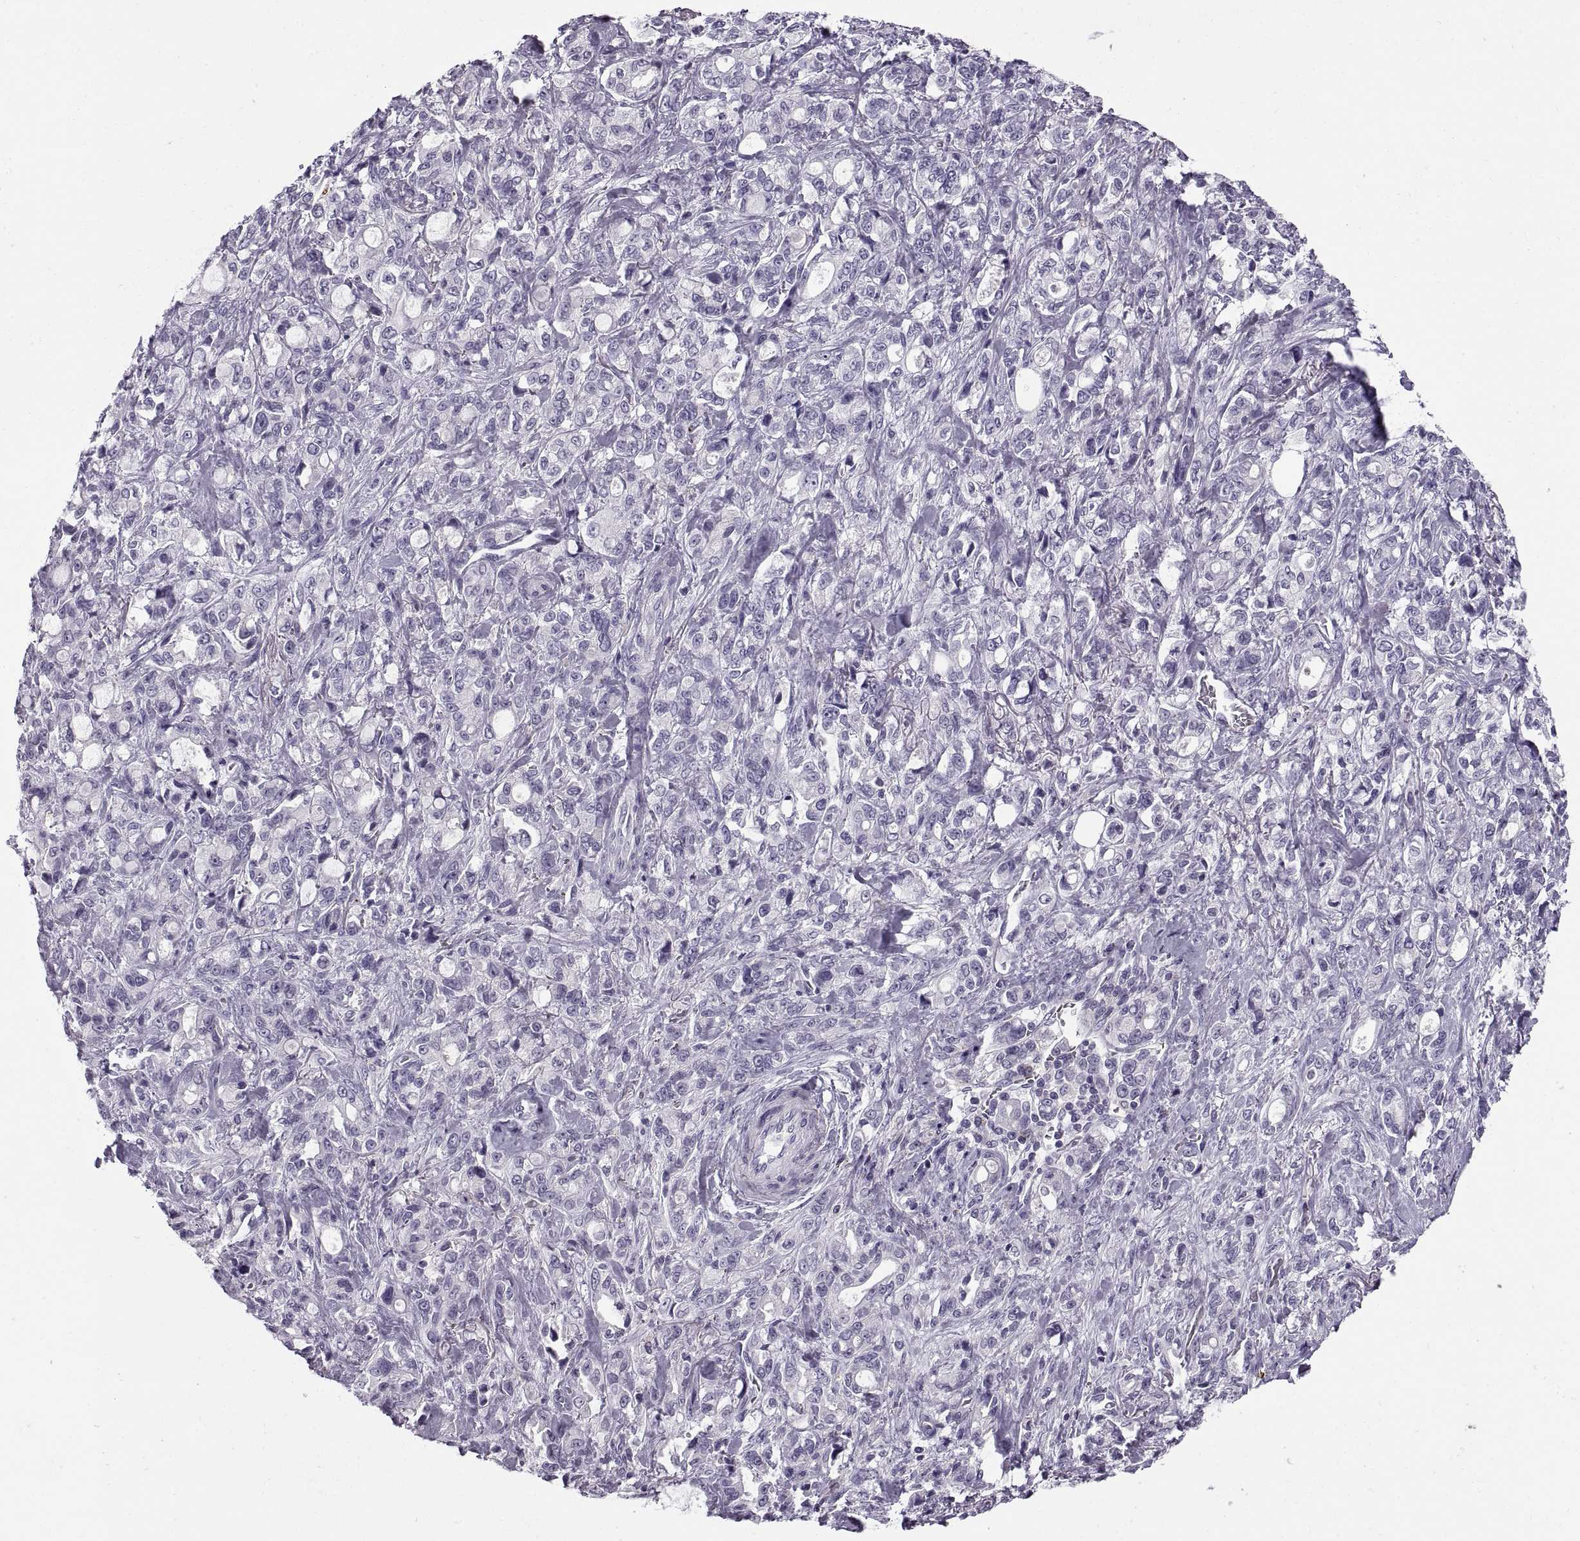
{"staining": {"intensity": "negative", "quantity": "none", "location": "none"}, "tissue": "stomach cancer", "cell_type": "Tumor cells", "image_type": "cancer", "snomed": [{"axis": "morphology", "description": "Adenocarcinoma, NOS"}, {"axis": "topography", "description": "Stomach"}], "caption": "IHC micrograph of stomach adenocarcinoma stained for a protein (brown), which displays no expression in tumor cells.", "gene": "CALCR", "patient": {"sex": "male", "age": 63}}